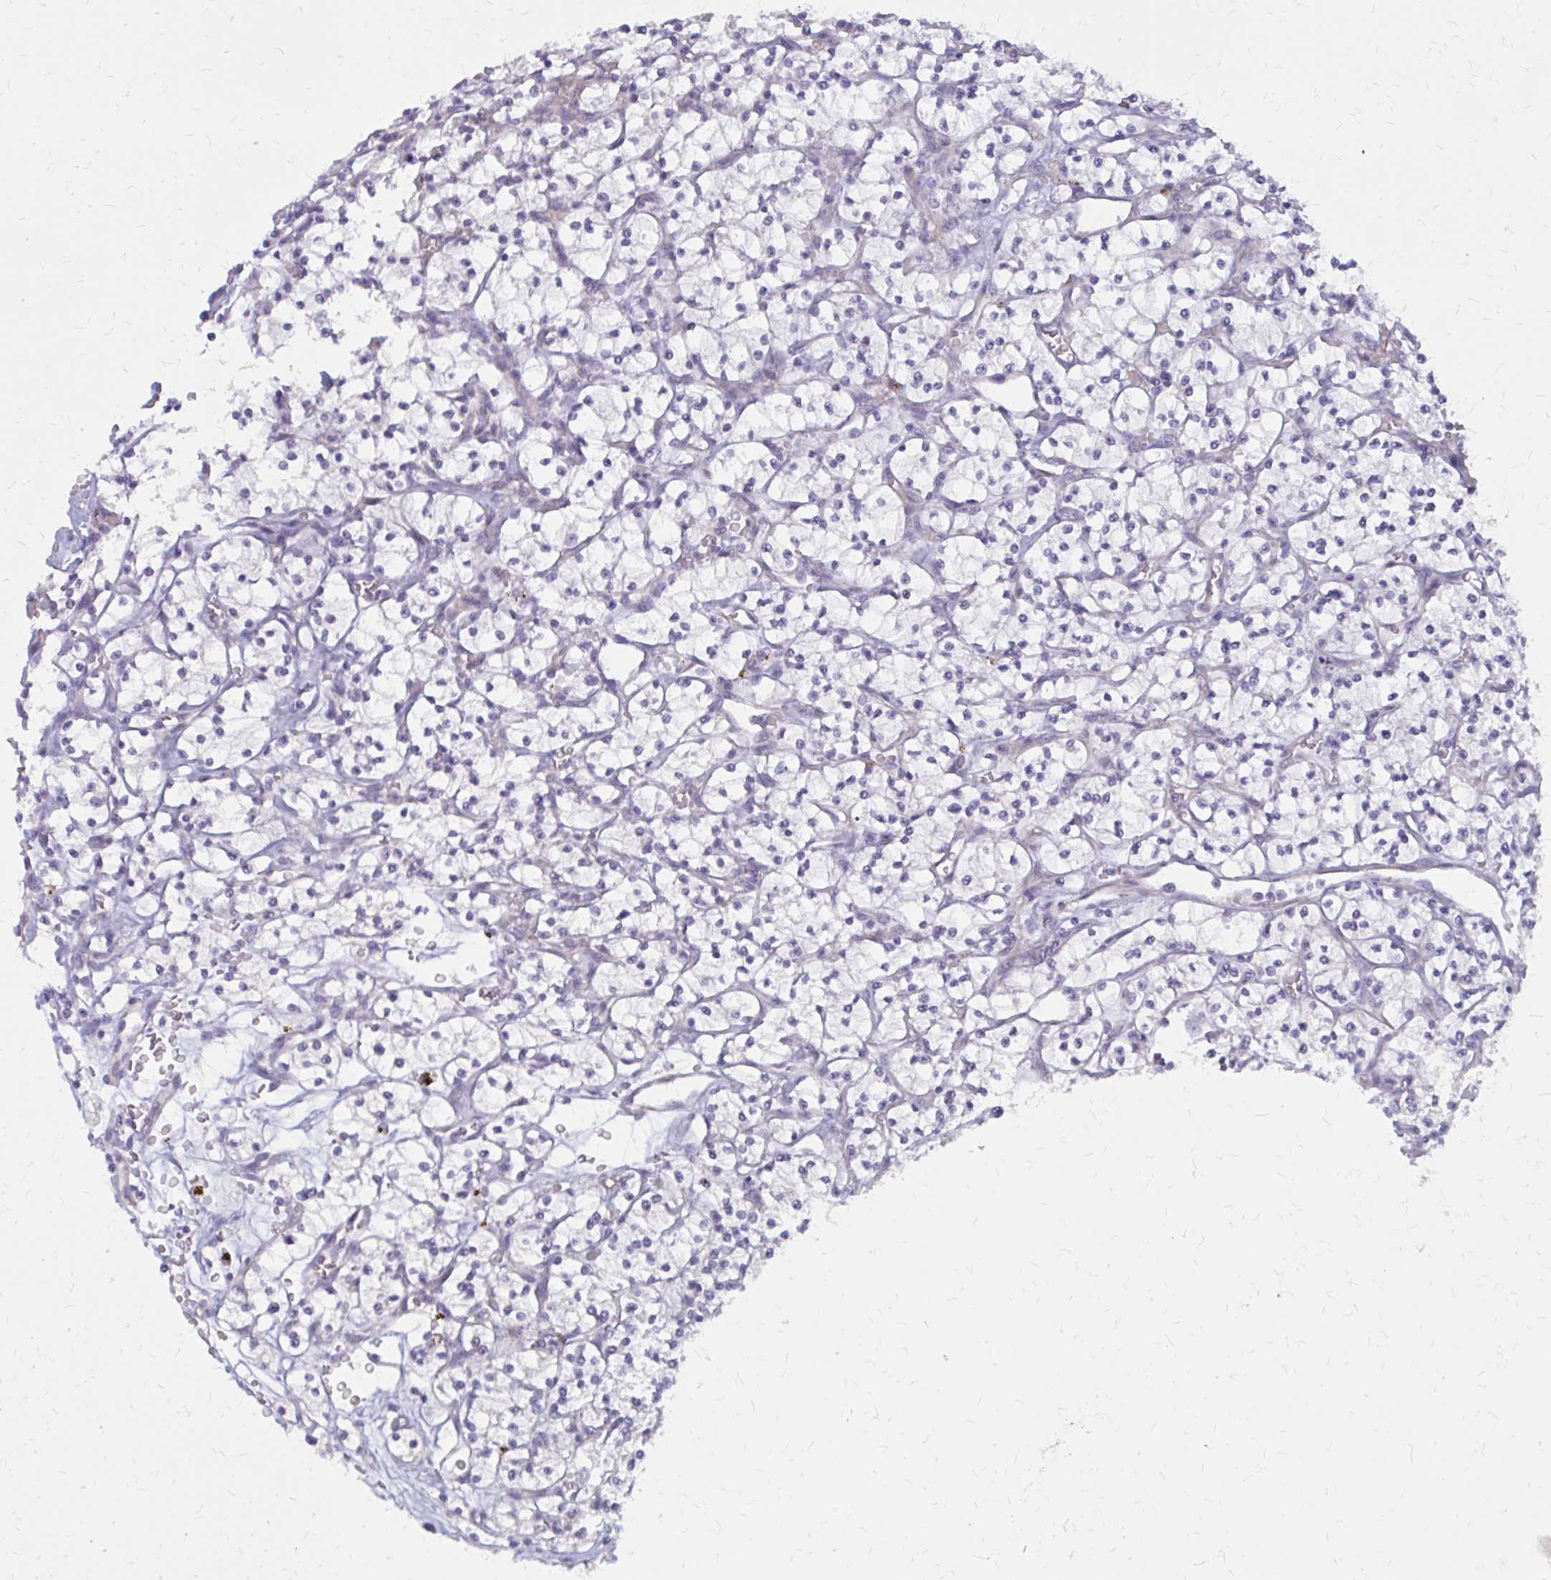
{"staining": {"intensity": "negative", "quantity": "none", "location": "none"}, "tissue": "renal cancer", "cell_type": "Tumor cells", "image_type": "cancer", "snomed": [{"axis": "morphology", "description": "Adenocarcinoma, NOS"}, {"axis": "topography", "description": "Kidney"}], "caption": "IHC of renal cancer shows no staining in tumor cells.", "gene": "GLYATL2", "patient": {"sex": "female", "age": 64}}